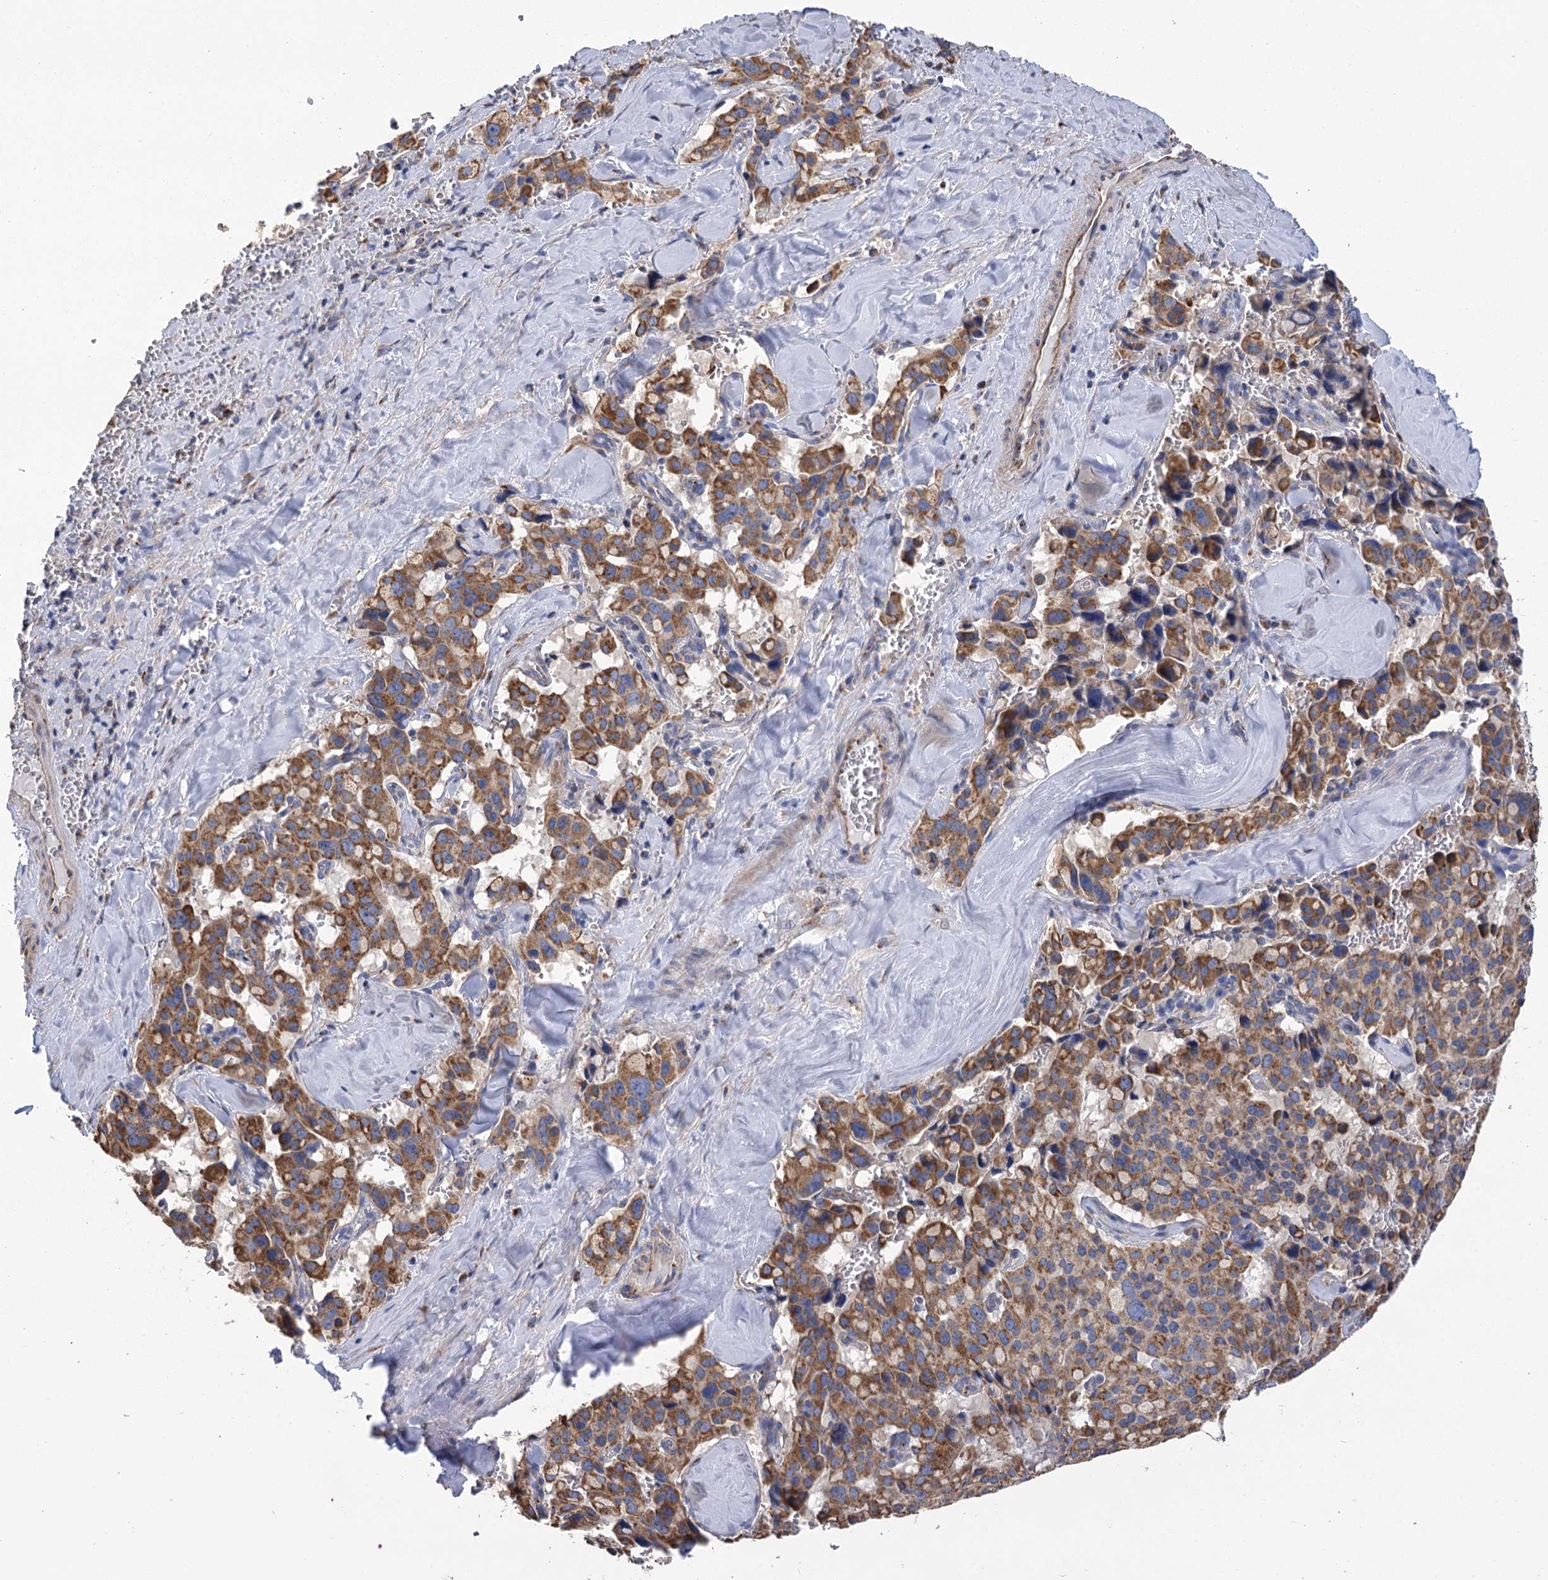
{"staining": {"intensity": "moderate", "quantity": ">75%", "location": "cytoplasmic/membranous"}, "tissue": "pancreatic cancer", "cell_type": "Tumor cells", "image_type": "cancer", "snomed": [{"axis": "morphology", "description": "Adenocarcinoma, NOS"}, {"axis": "topography", "description": "Pancreas"}], "caption": "Immunohistochemistry (IHC) micrograph of pancreatic cancer stained for a protein (brown), which exhibits medium levels of moderate cytoplasmic/membranous positivity in about >75% of tumor cells.", "gene": "CCDC73", "patient": {"sex": "male", "age": 65}}